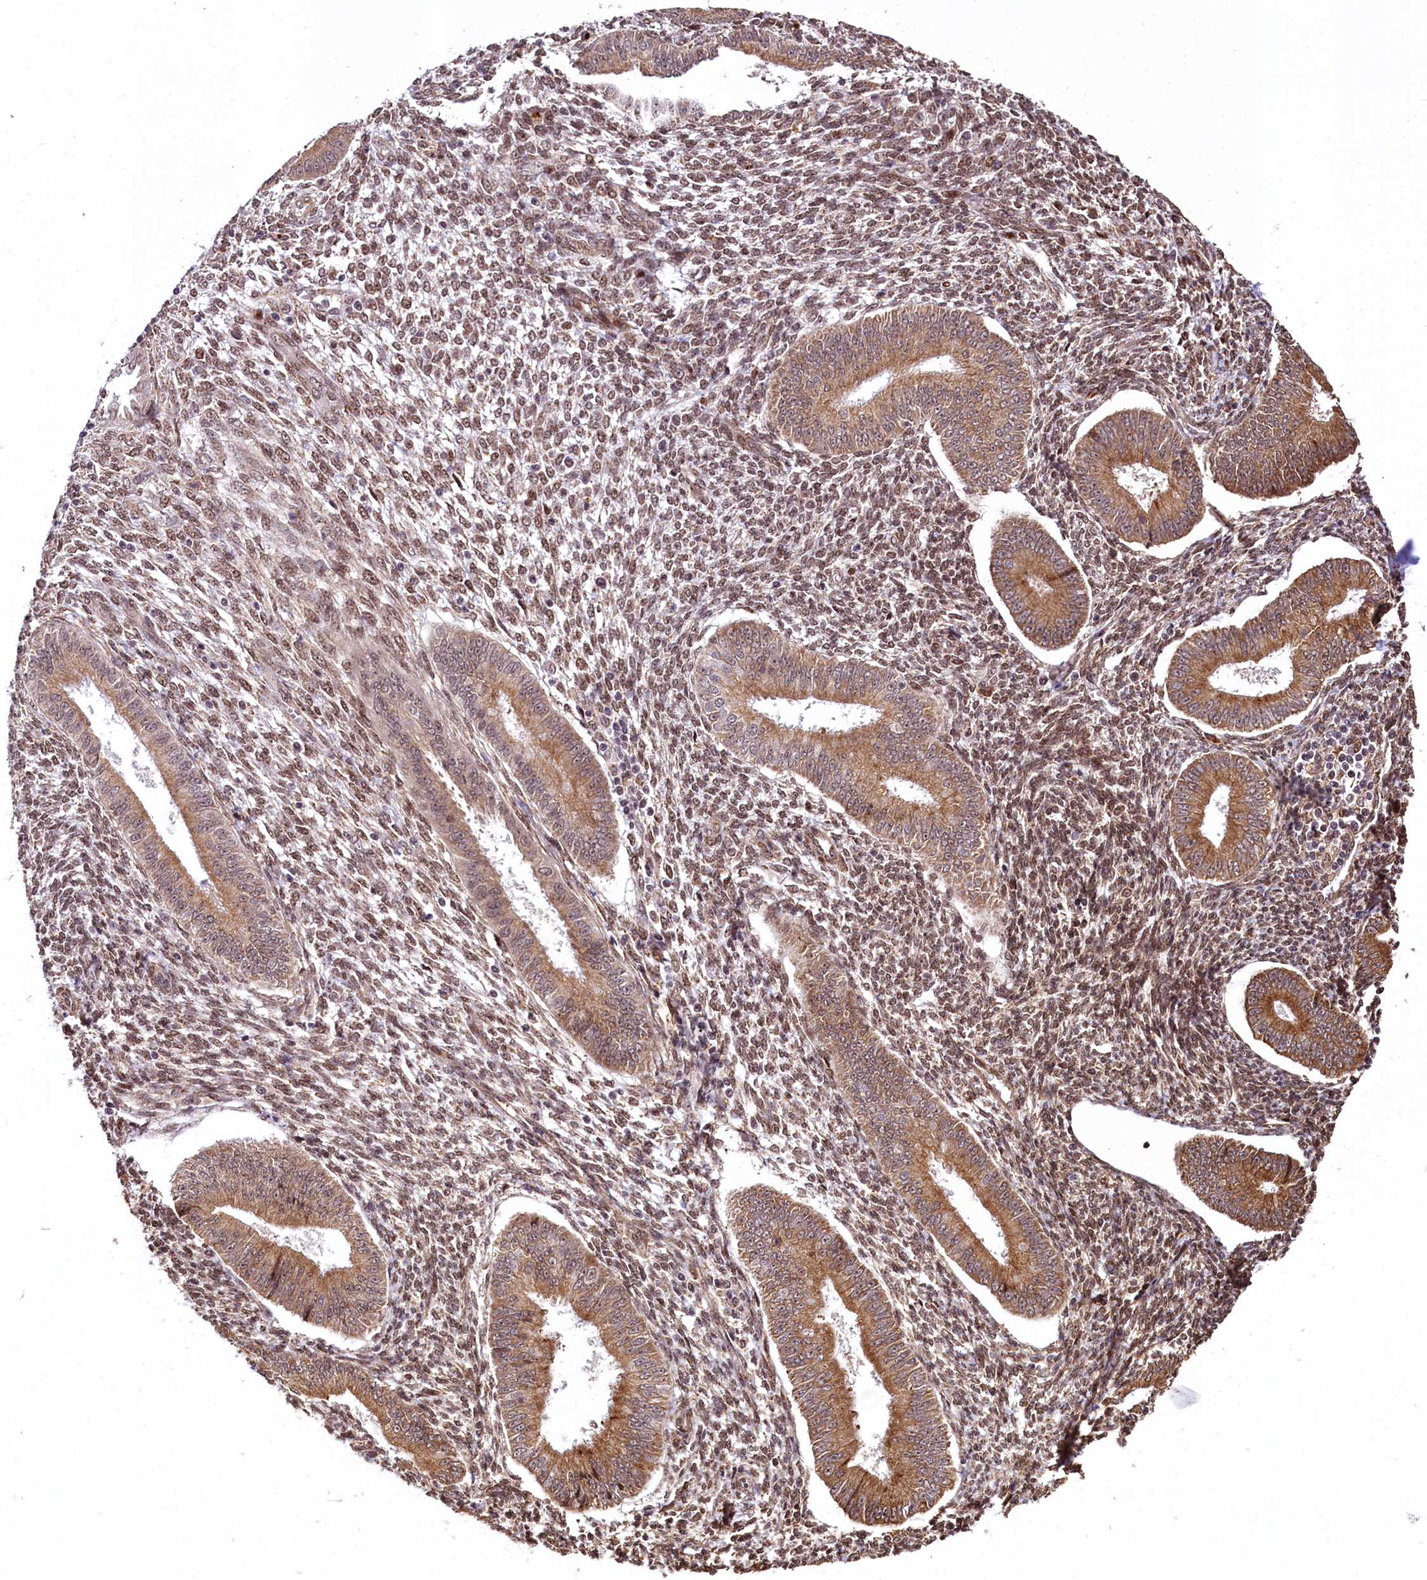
{"staining": {"intensity": "strong", "quantity": "25%-75%", "location": "cytoplasmic/membranous,nuclear"}, "tissue": "endometrium", "cell_type": "Cells in endometrial stroma", "image_type": "normal", "snomed": [{"axis": "morphology", "description": "Normal tissue, NOS"}, {"axis": "topography", "description": "Uterus"}, {"axis": "topography", "description": "Endometrium"}], "caption": "Protein staining shows strong cytoplasmic/membranous,nuclear expression in about 25%-75% of cells in endometrial stroma in unremarkable endometrium. Immunohistochemistry (ihc) stains the protein in brown and the nuclei are stained blue.", "gene": "PDS5B", "patient": {"sex": "female", "age": 48}}